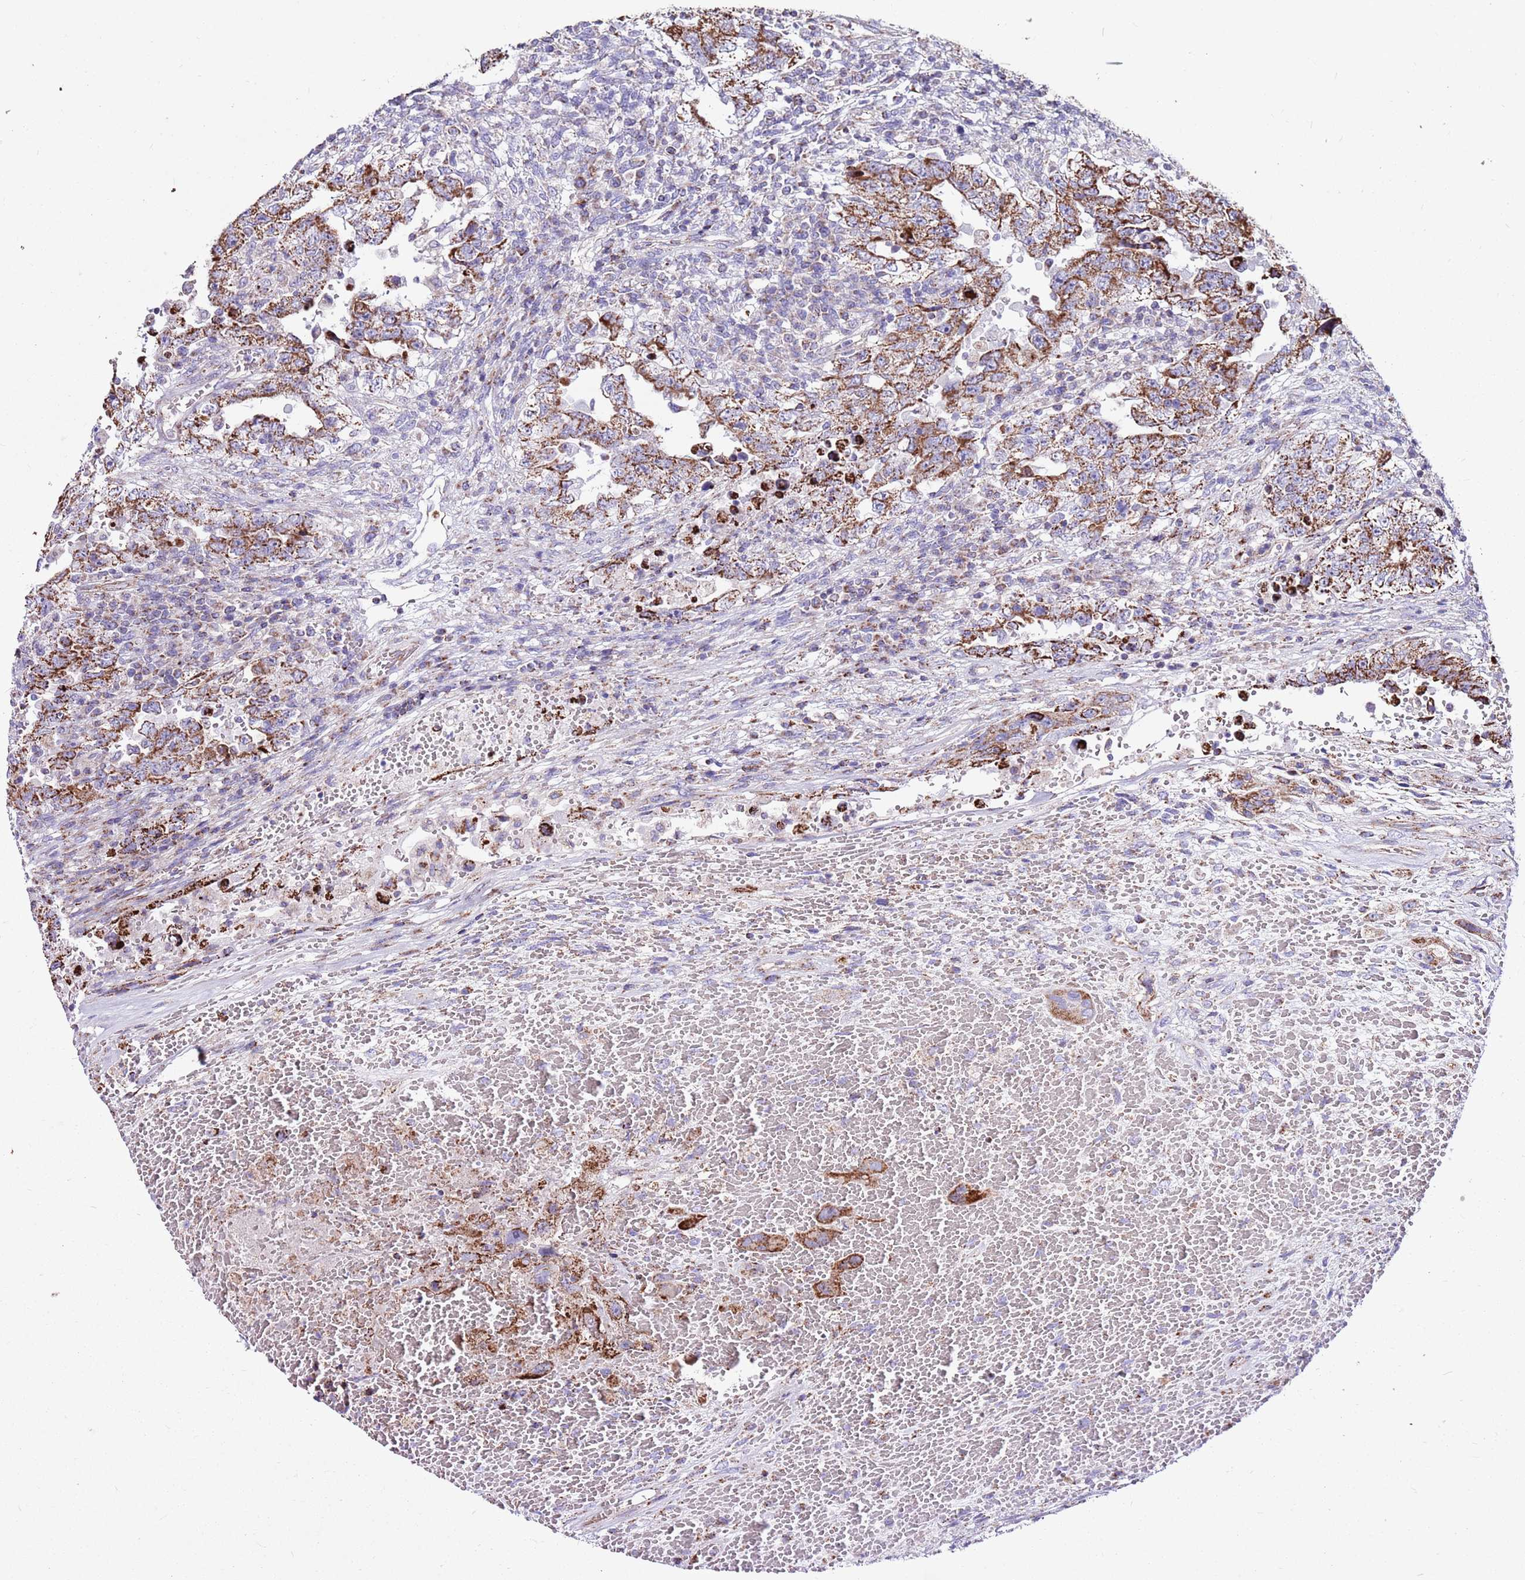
{"staining": {"intensity": "moderate", "quantity": ">75%", "location": "cytoplasmic/membranous"}, "tissue": "testis cancer", "cell_type": "Tumor cells", "image_type": "cancer", "snomed": [{"axis": "morphology", "description": "Carcinoma, Embryonal, NOS"}, {"axis": "topography", "description": "Testis"}], "caption": "IHC (DAB (3,3'-diaminobenzidine)) staining of testis cancer shows moderate cytoplasmic/membranous protein positivity in approximately >75% of tumor cells.", "gene": "HECTD4", "patient": {"sex": "male", "age": 26}}